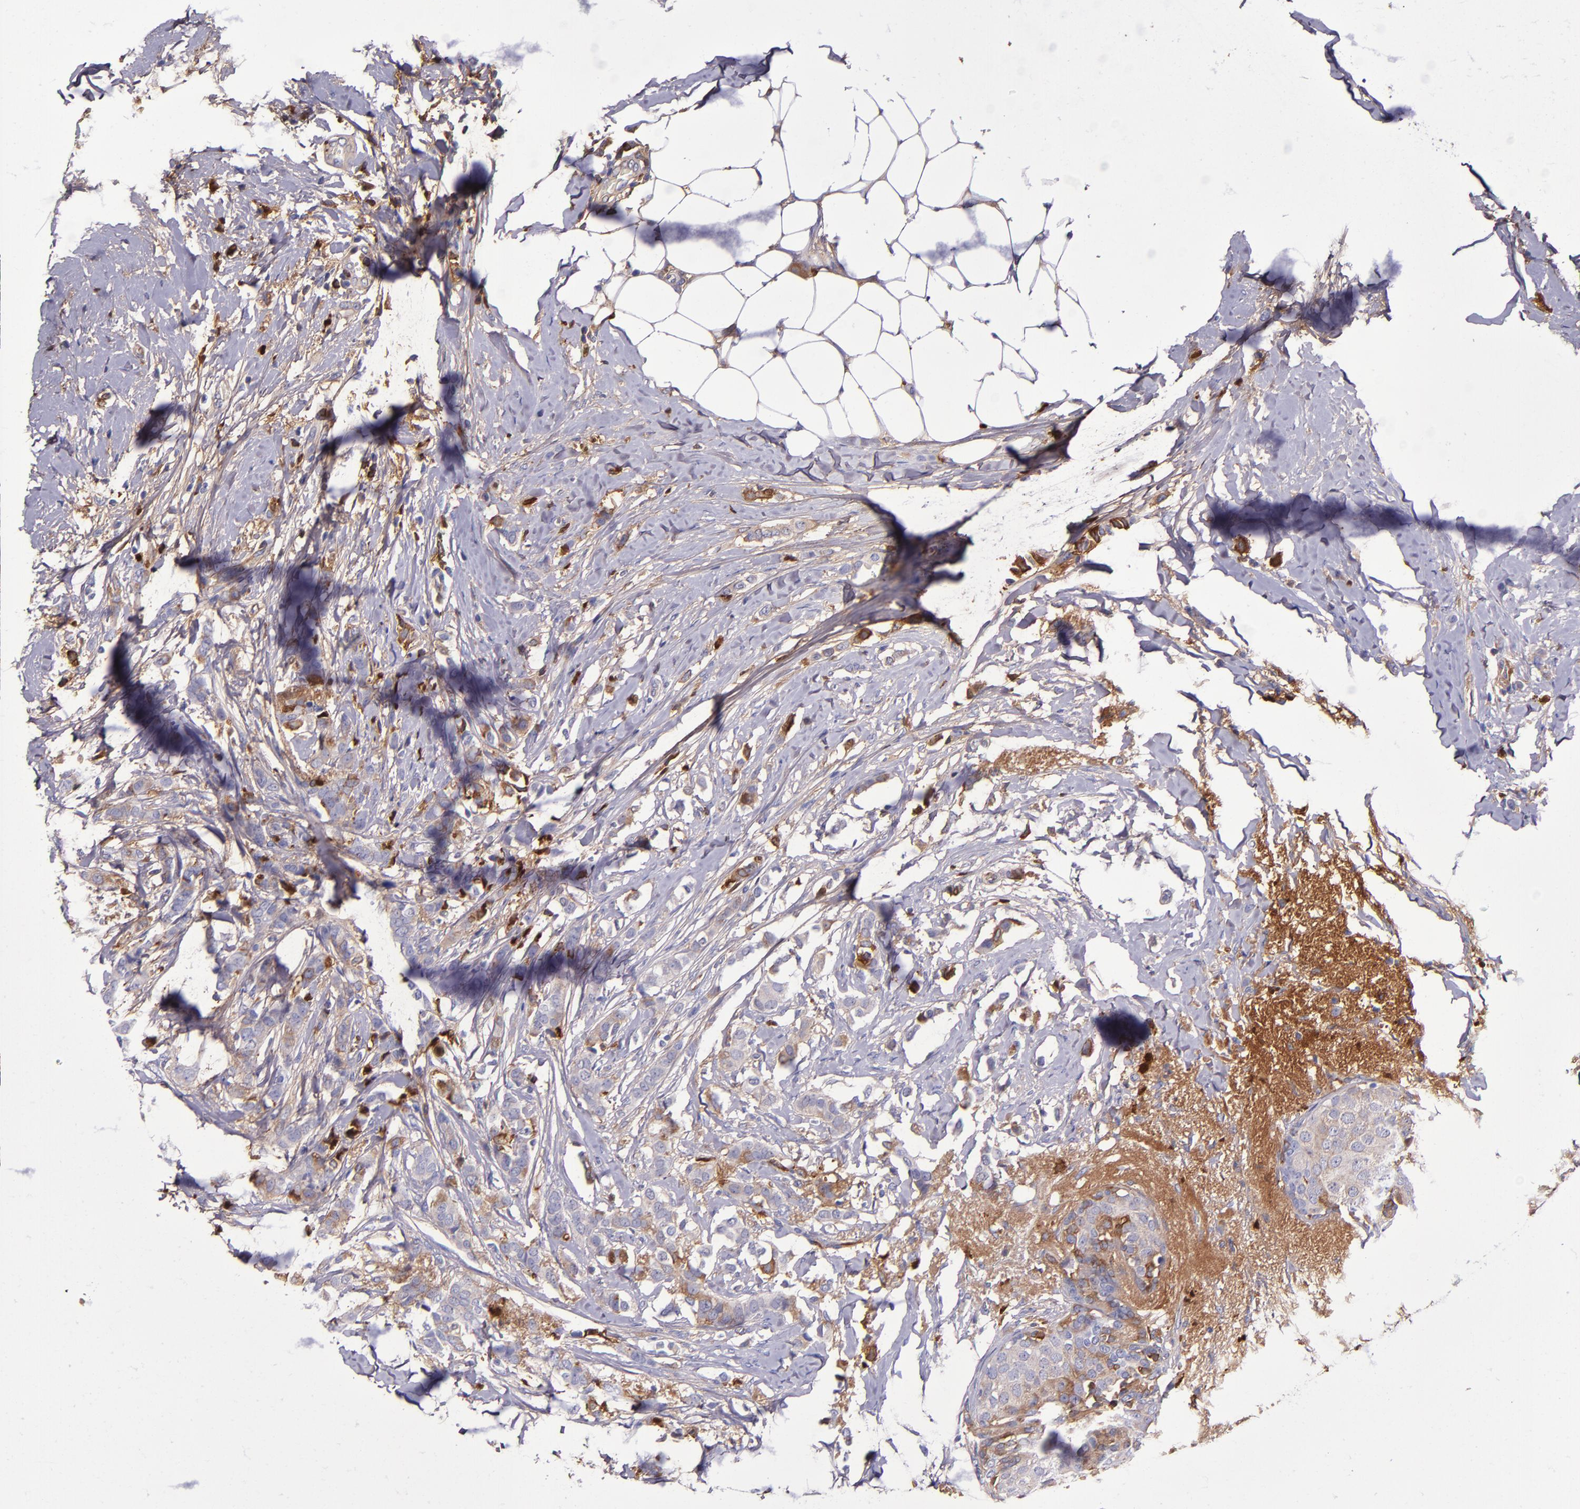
{"staining": {"intensity": "moderate", "quantity": "25%-75%", "location": "cytoplasmic/membranous"}, "tissue": "breast cancer", "cell_type": "Tumor cells", "image_type": "cancer", "snomed": [{"axis": "morphology", "description": "Lobular carcinoma"}, {"axis": "topography", "description": "Breast"}], "caption": "An image of human breast lobular carcinoma stained for a protein demonstrates moderate cytoplasmic/membranous brown staining in tumor cells.", "gene": "CLEC3B", "patient": {"sex": "female", "age": 55}}